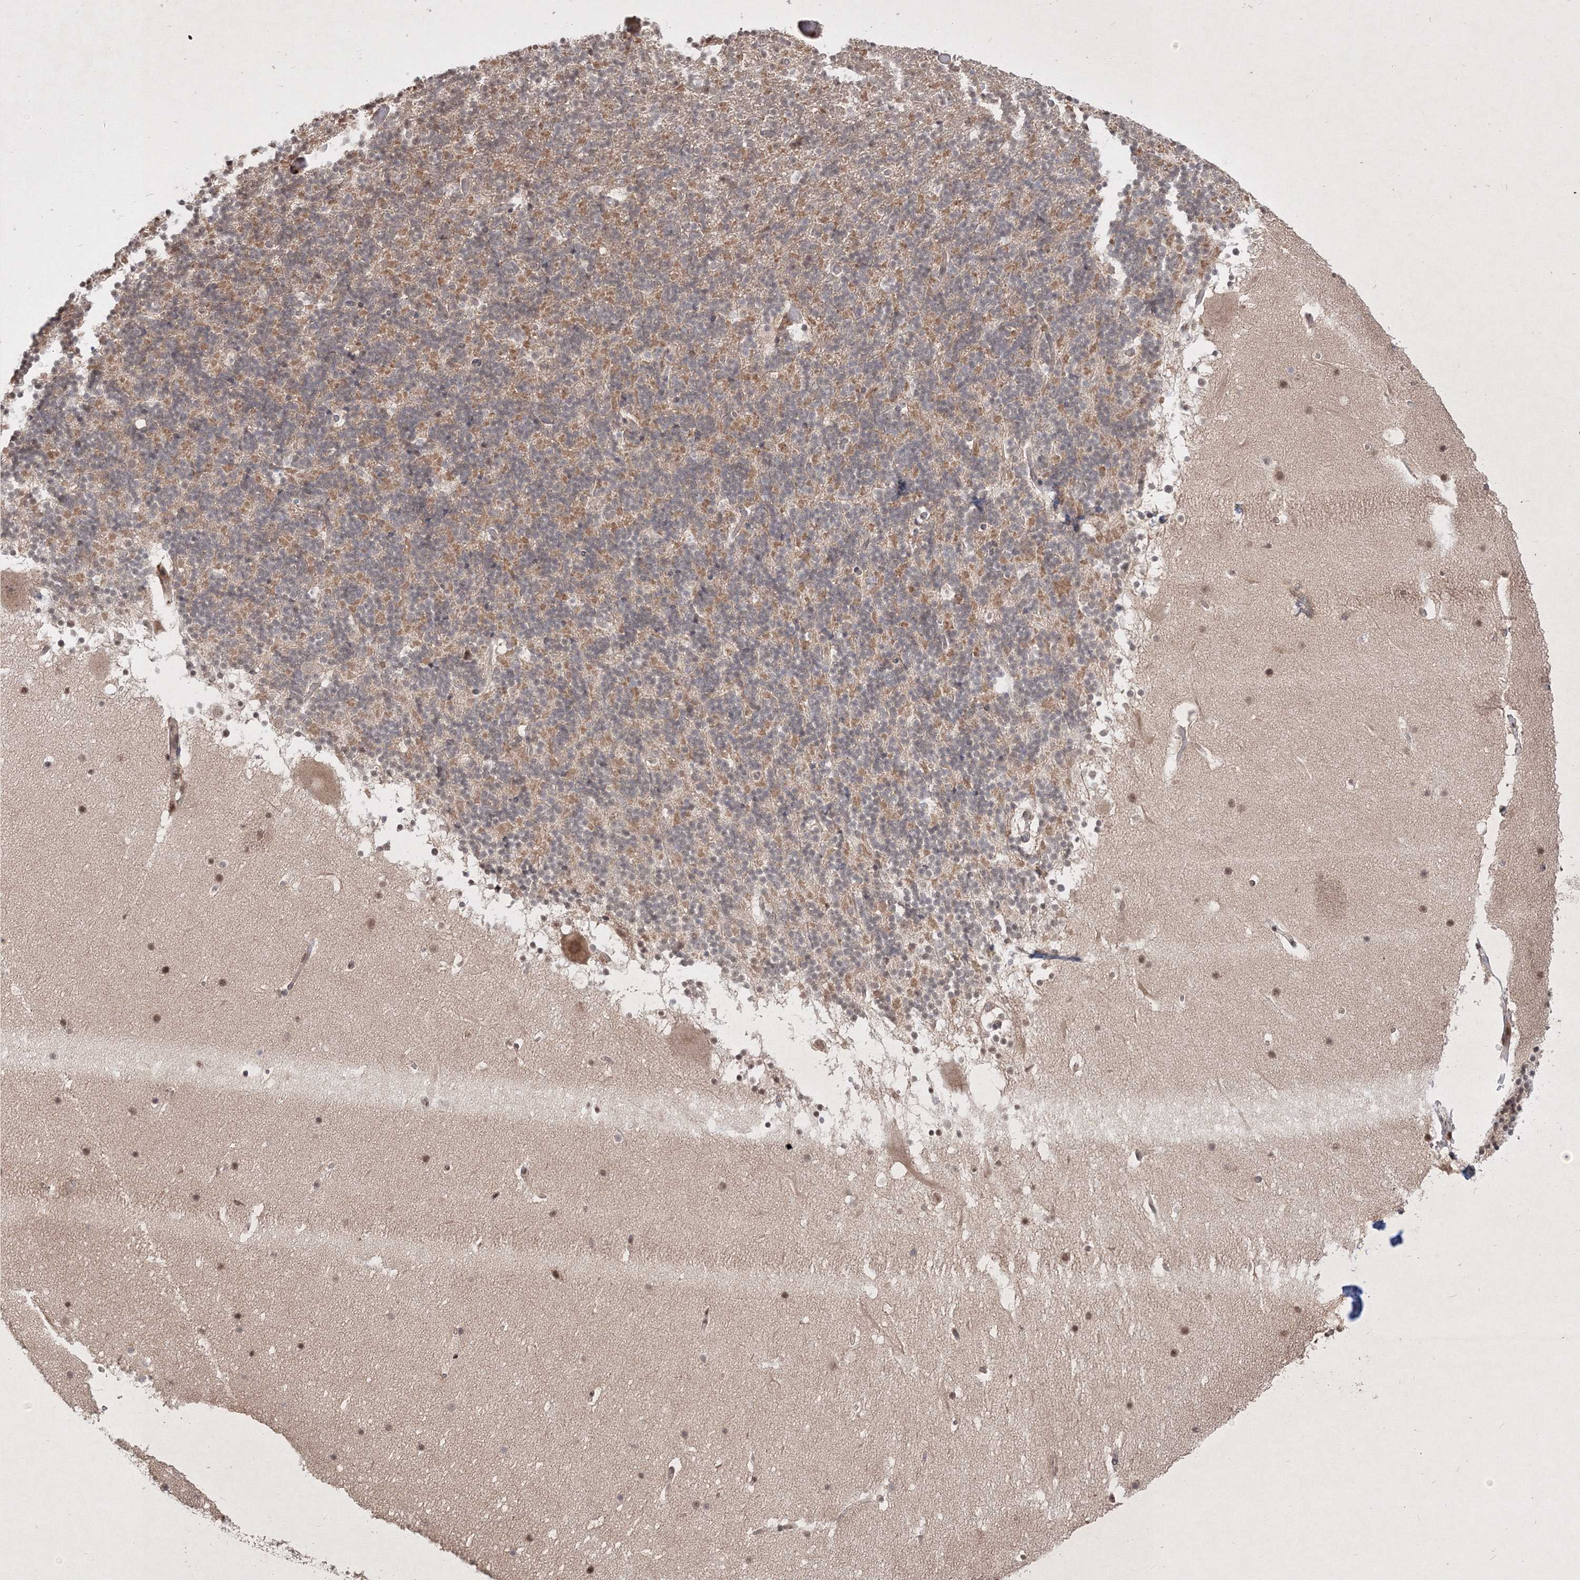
{"staining": {"intensity": "moderate", "quantity": "25%-75%", "location": "cytoplasmic/membranous"}, "tissue": "cerebellum", "cell_type": "Cells in granular layer", "image_type": "normal", "snomed": [{"axis": "morphology", "description": "Normal tissue, NOS"}, {"axis": "topography", "description": "Cerebellum"}], "caption": "IHC (DAB) staining of normal cerebellum exhibits moderate cytoplasmic/membranous protein expression in about 25%-75% of cells in granular layer.", "gene": "TAB1", "patient": {"sex": "male", "age": 57}}